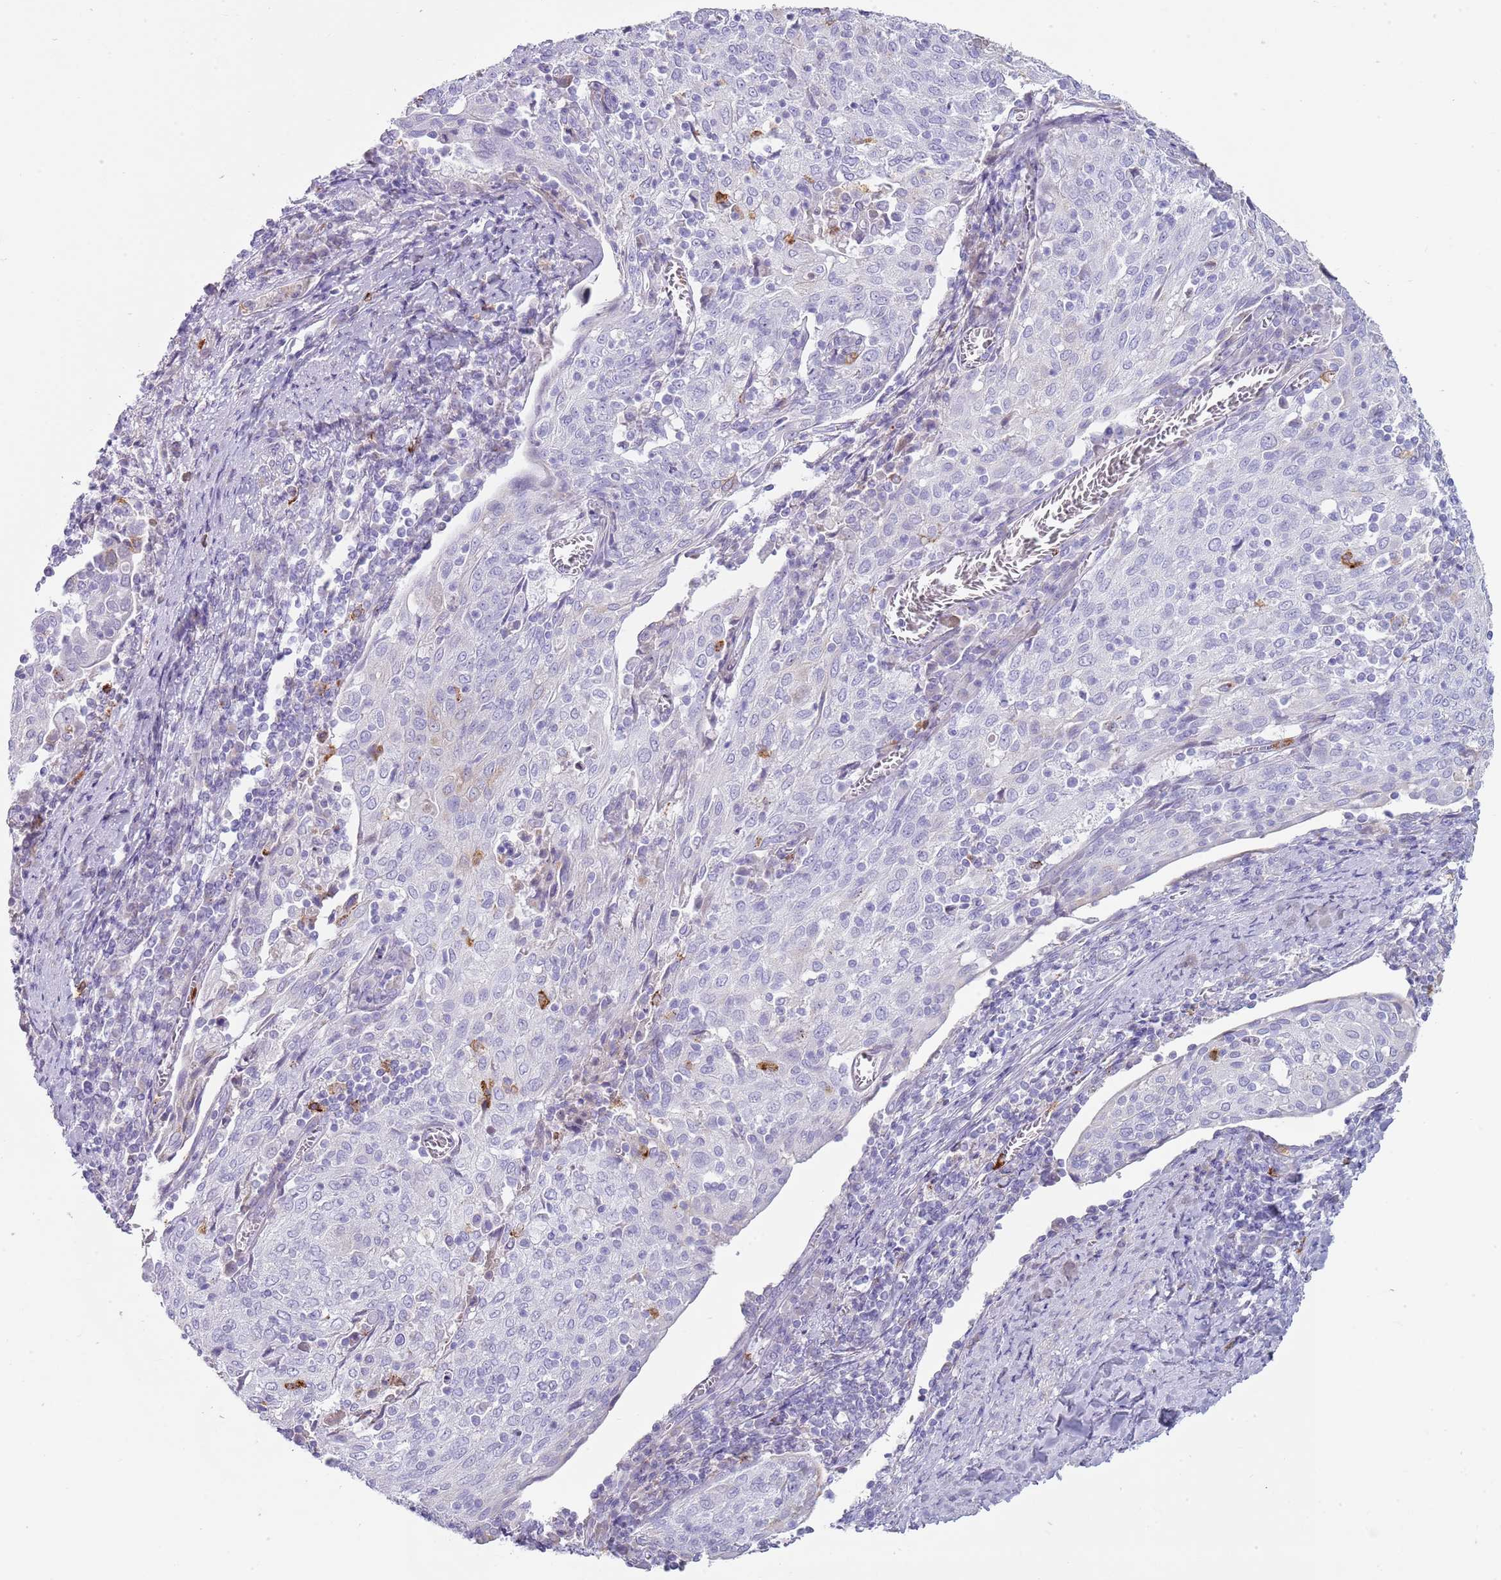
{"staining": {"intensity": "negative", "quantity": "none", "location": "none"}, "tissue": "cervical cancer", "cell_type": "Tumor cells", "image_type": "cancer", "snomed": [{"axis": "morphology", "description": "Squamous cell carcinoma, NOS"}, {"axis": "topography", "description": "Cervix"}], "caption": "Tumor cells show no significant protein staining in cervical squamous cell carcinoma.", "gene": "CD177", "patient": {"sex": "female", "age": 52}}